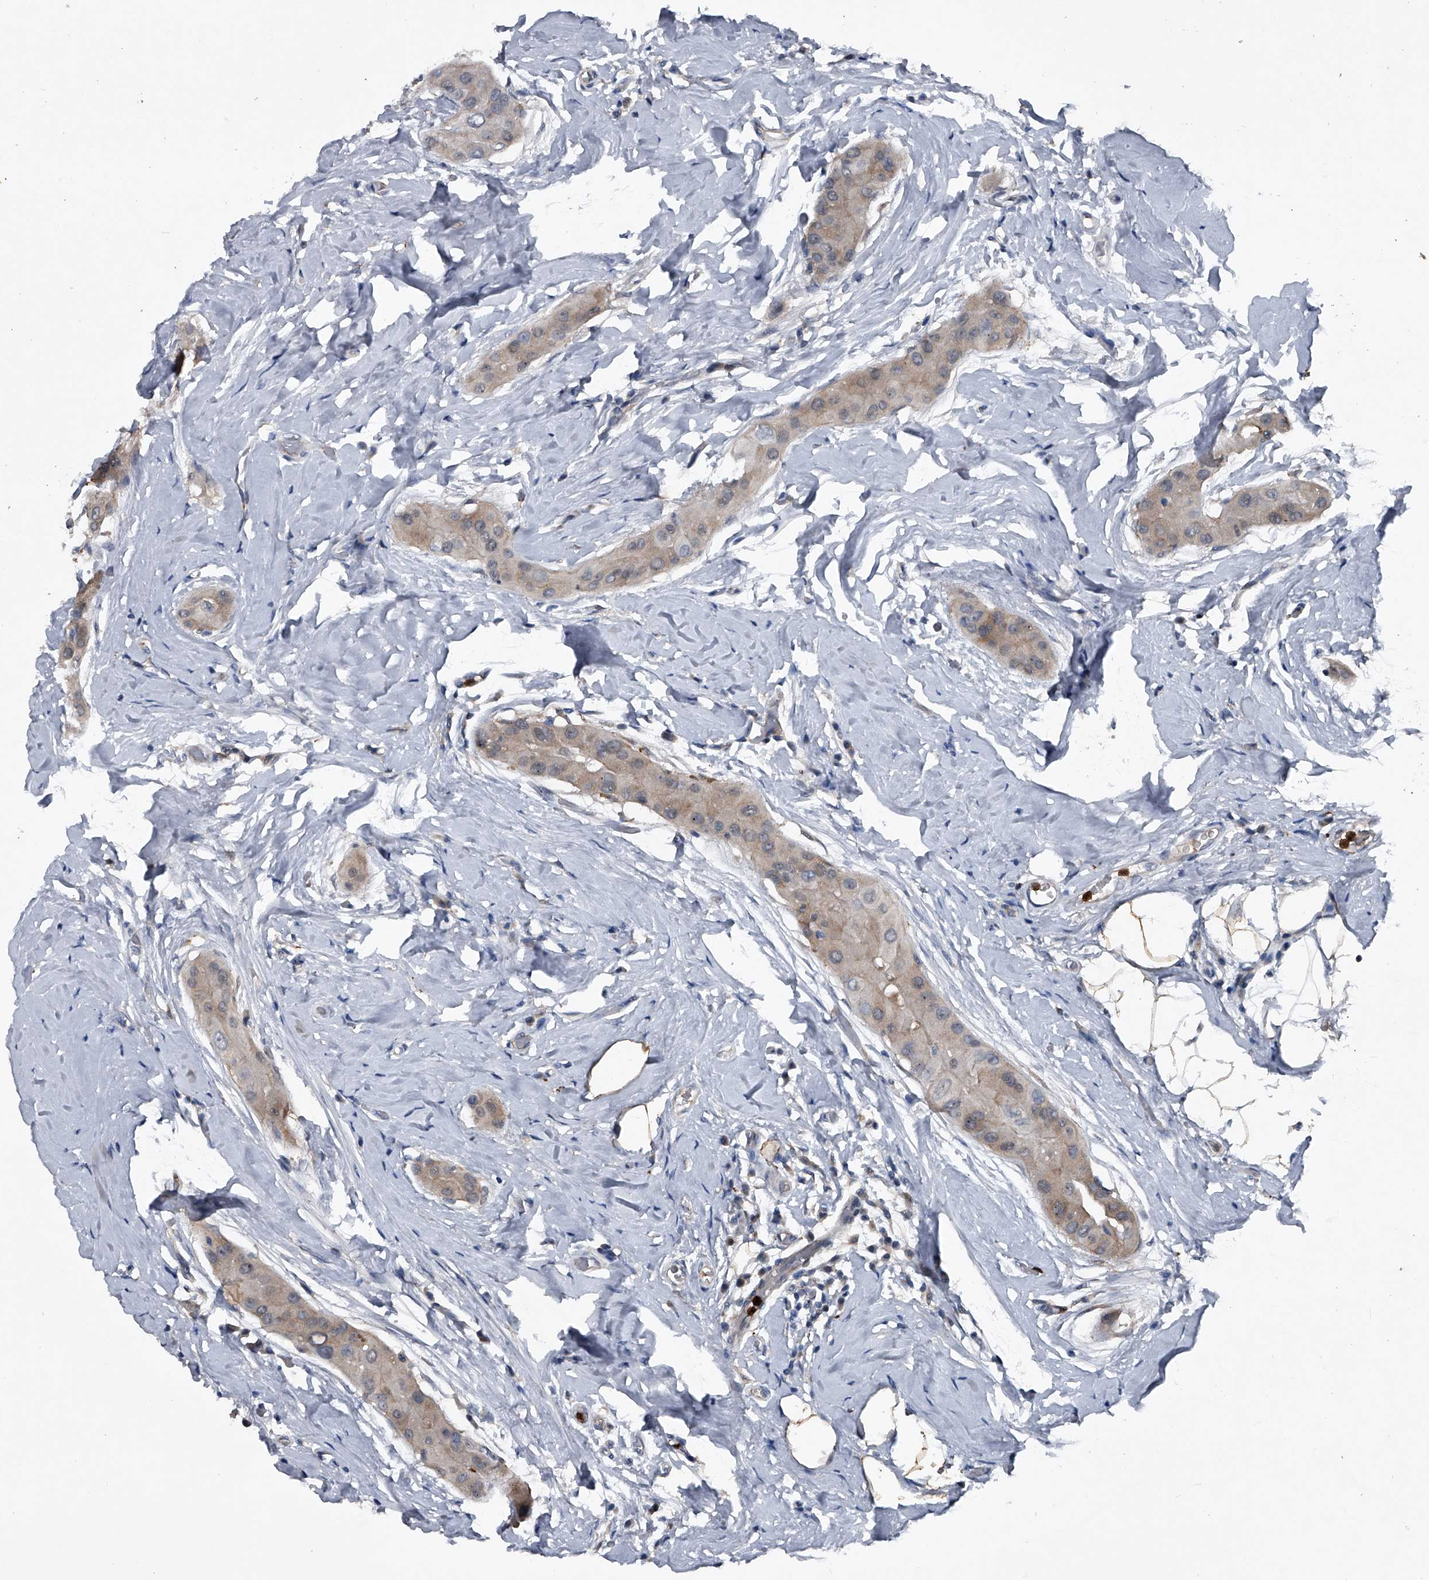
{"staining": {"intensity": "weak", "quantity": "25%-75%", "location": "cytoplasmic/membranous,nuclear"}, "tissue": "thyroid cancer", "cell_type": "Tumor cells", "image_type": "cancer", "snomed": [{"axis": "morphology", "description": "Papillary adenocarcinoma, NOS"}, {"axis": "topography", "description": "Thyroid gland"}], "caption": "An image of human papillary adenocarcinoma (thyroid) stained for a protein demonstrates weak cytoplasmic/membranous and nuclear brown staining in tumor cells. The protein is stained brown, and the nuclei are stained in blue (DAB IHC with brightfield microscopy, high magnification).", "gene": "MAPKAP1", "patient": {"sex": "male", "age": 33}}